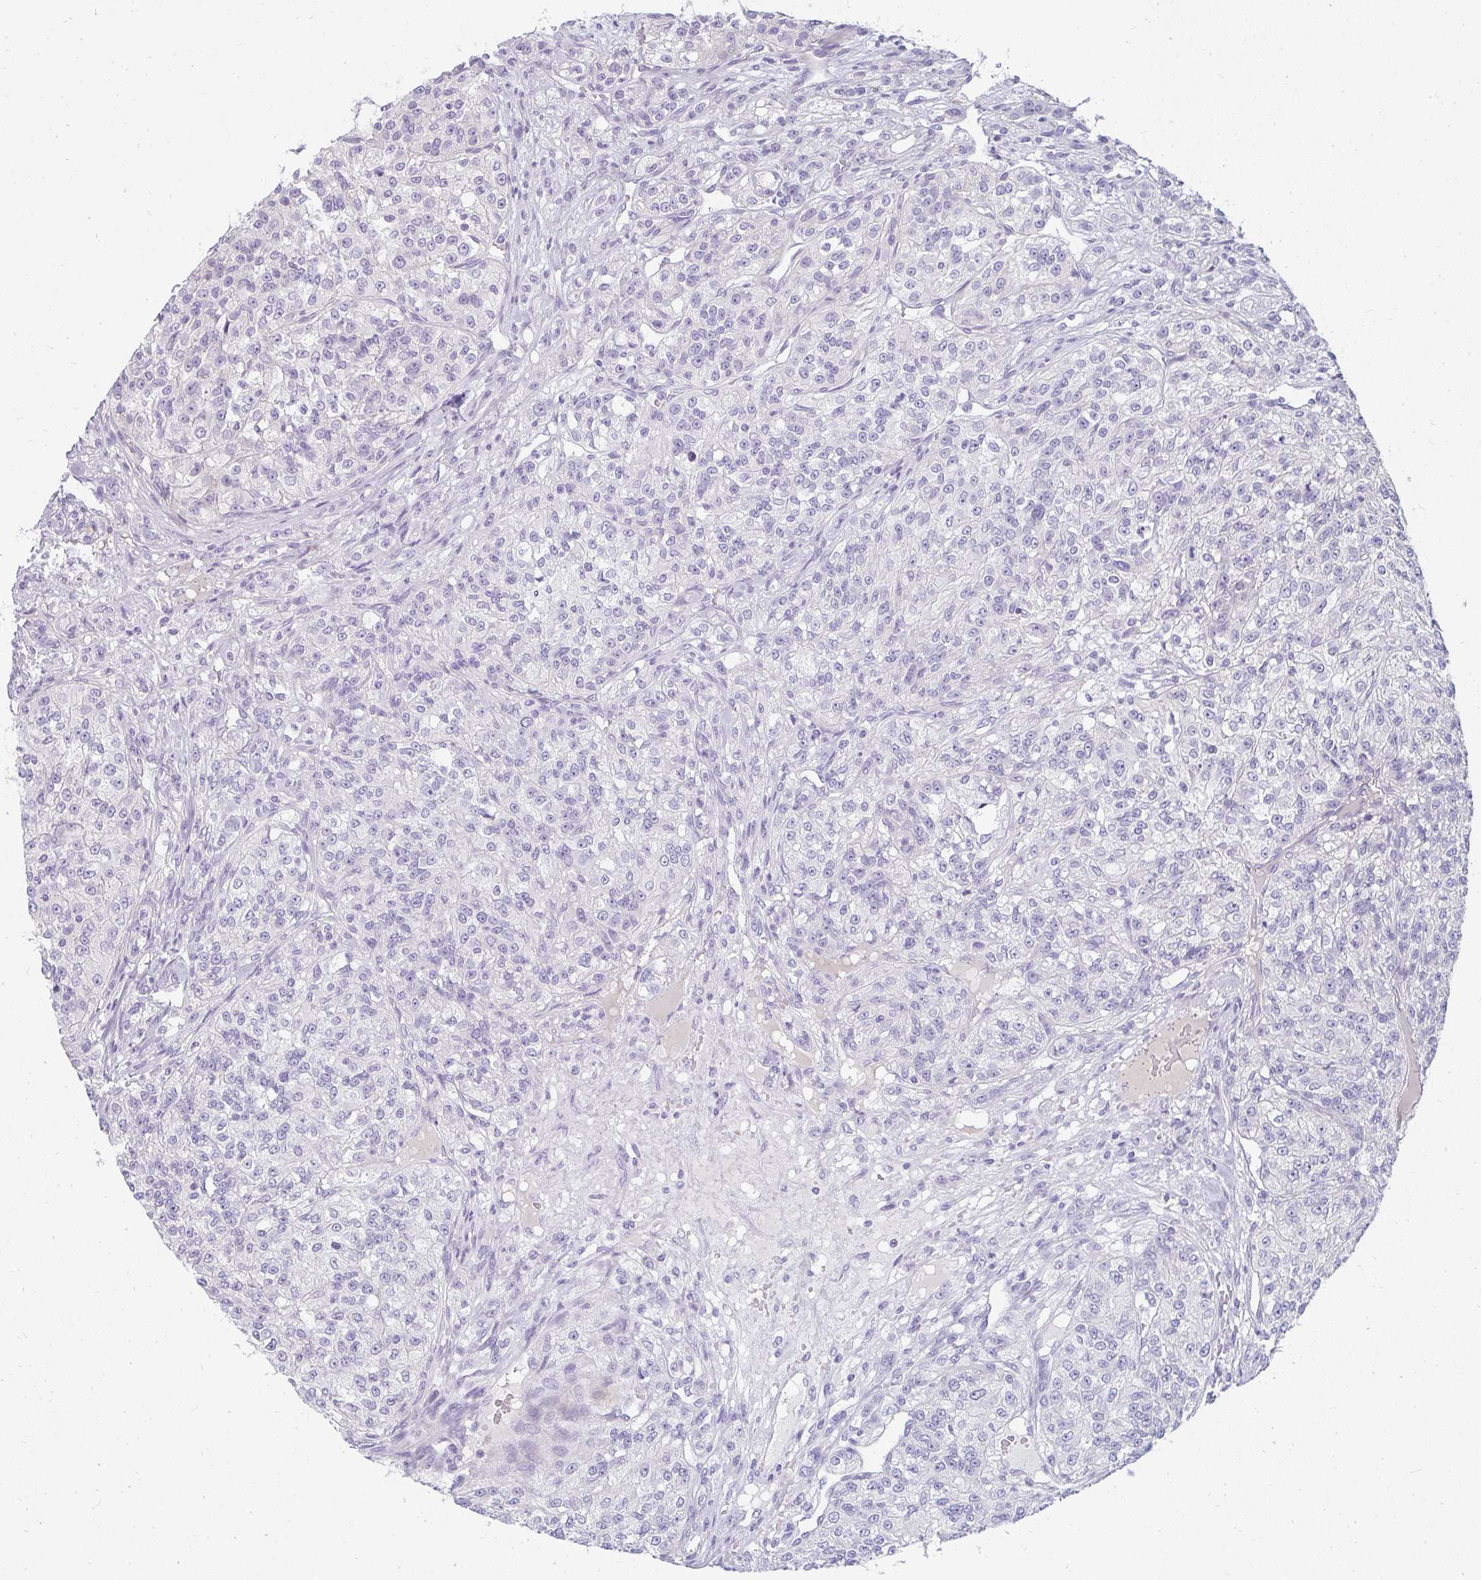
{"staining": {"intensity": "negative", "quantity": "none", "location": "none"}, "tissue": "renal cancer", "cell_type": "Tumor cells", "image_type": "cancer", "snomed": [{"axis": "morphology", "description": "Adenocarcinoma, NOS"}, {"axis": "topography", "description": "Kidney"}], "caption": "Tumor cells show no significant staining in adenocarcinoma (renal).", "gene": "PPP1R3G", "patient": {"sex": "female", "age": 63}}